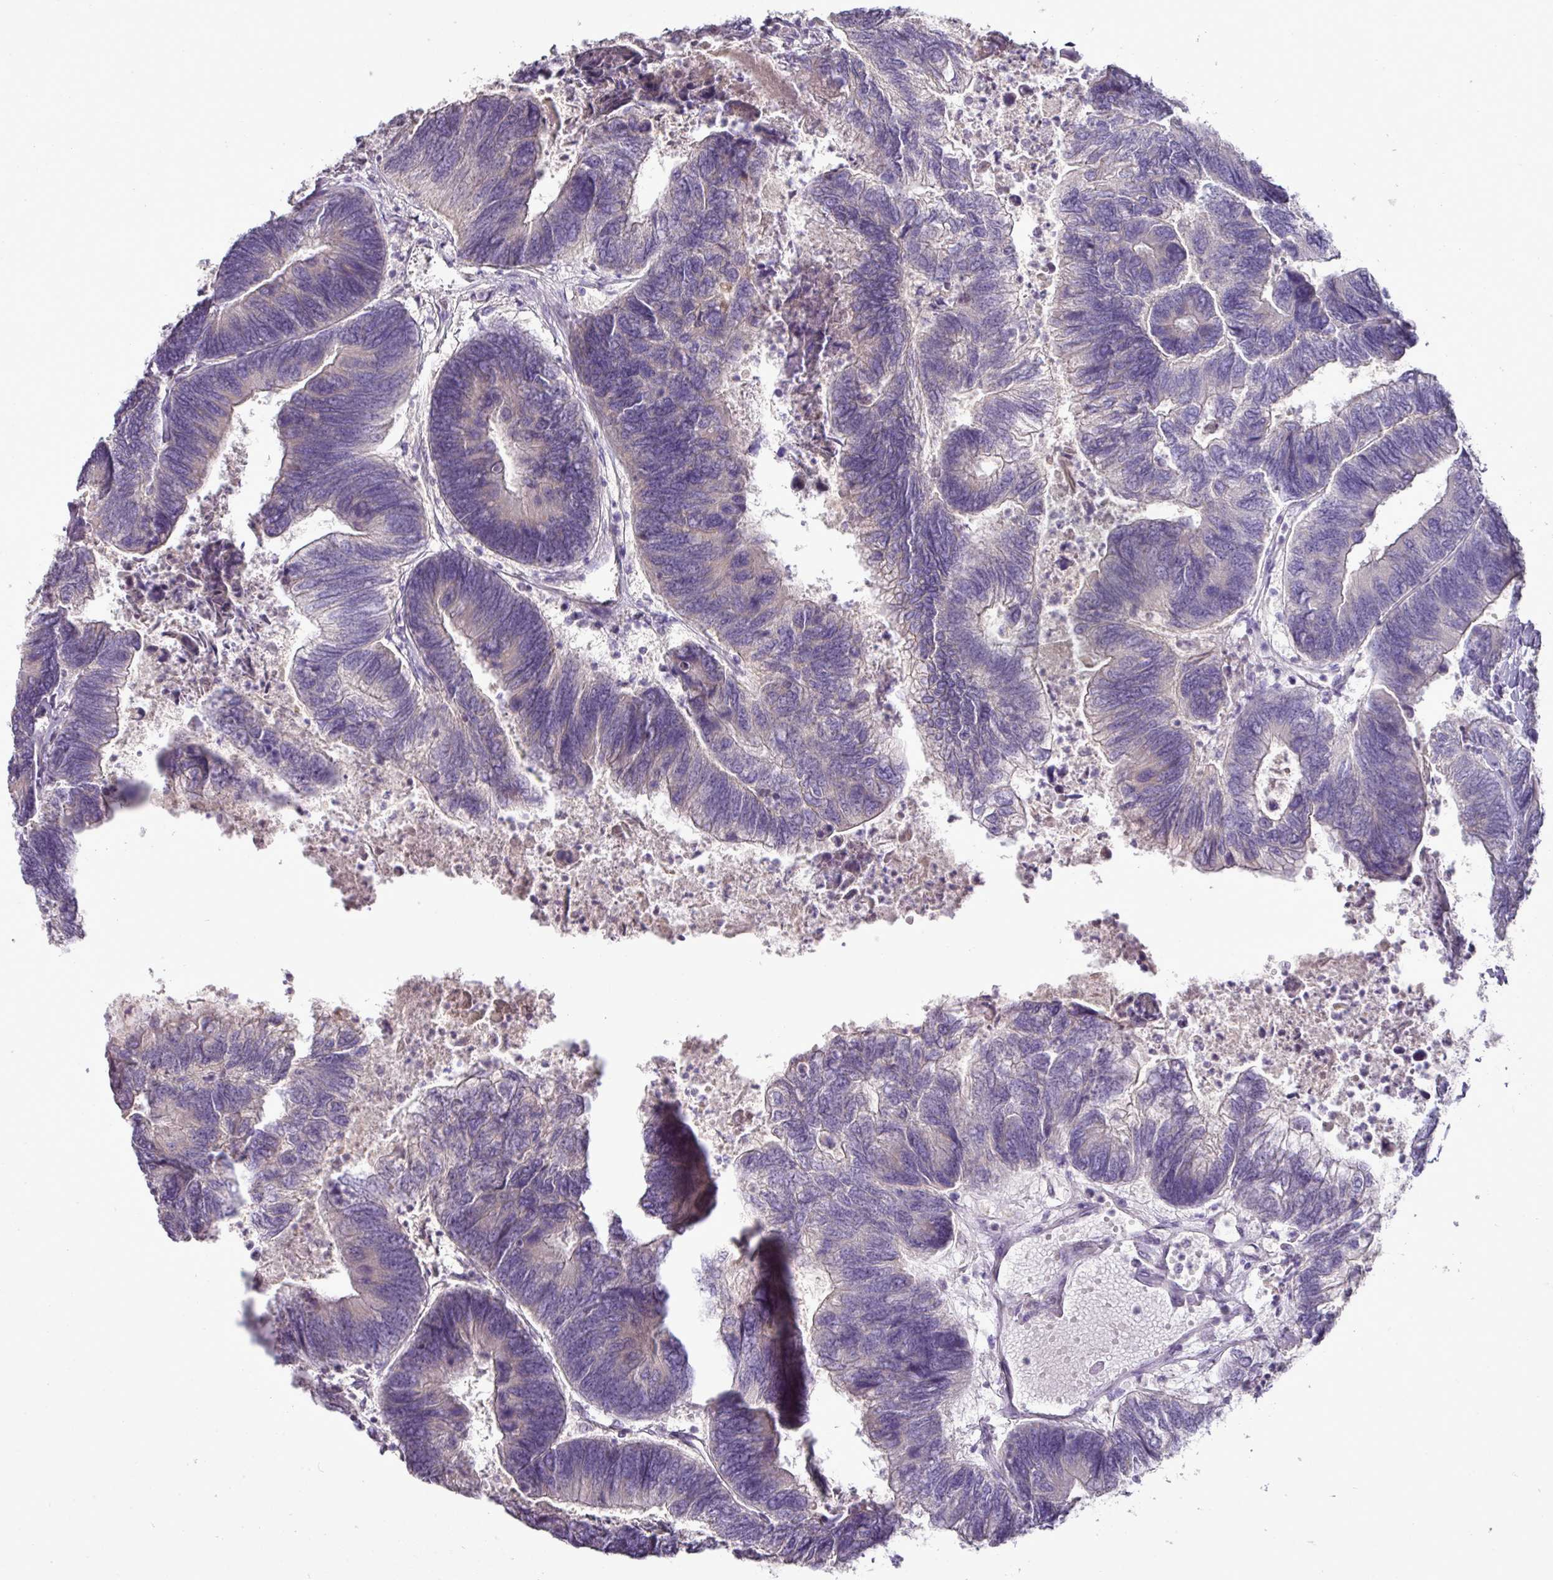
{"staining": {"intensity": "negative", "quantity": "none", "location": "none"}, "tissue": "colorectal cancer", "cell_type": "Tumor cells", "image_type": "cancer", "snomed": [{"axis": "morphology", "description": "Adenocarcinoma, NOS"}, {"axis": "topography", "description": "Colon"}], "caption": "High power microscopy image of an immunohistochemistry micrograph of colorectal adenocarcinoma, revealing no significant positivity in tumor cells.", "gene": "BRINP2", "patient": {"sex": "female", "age": 67}}